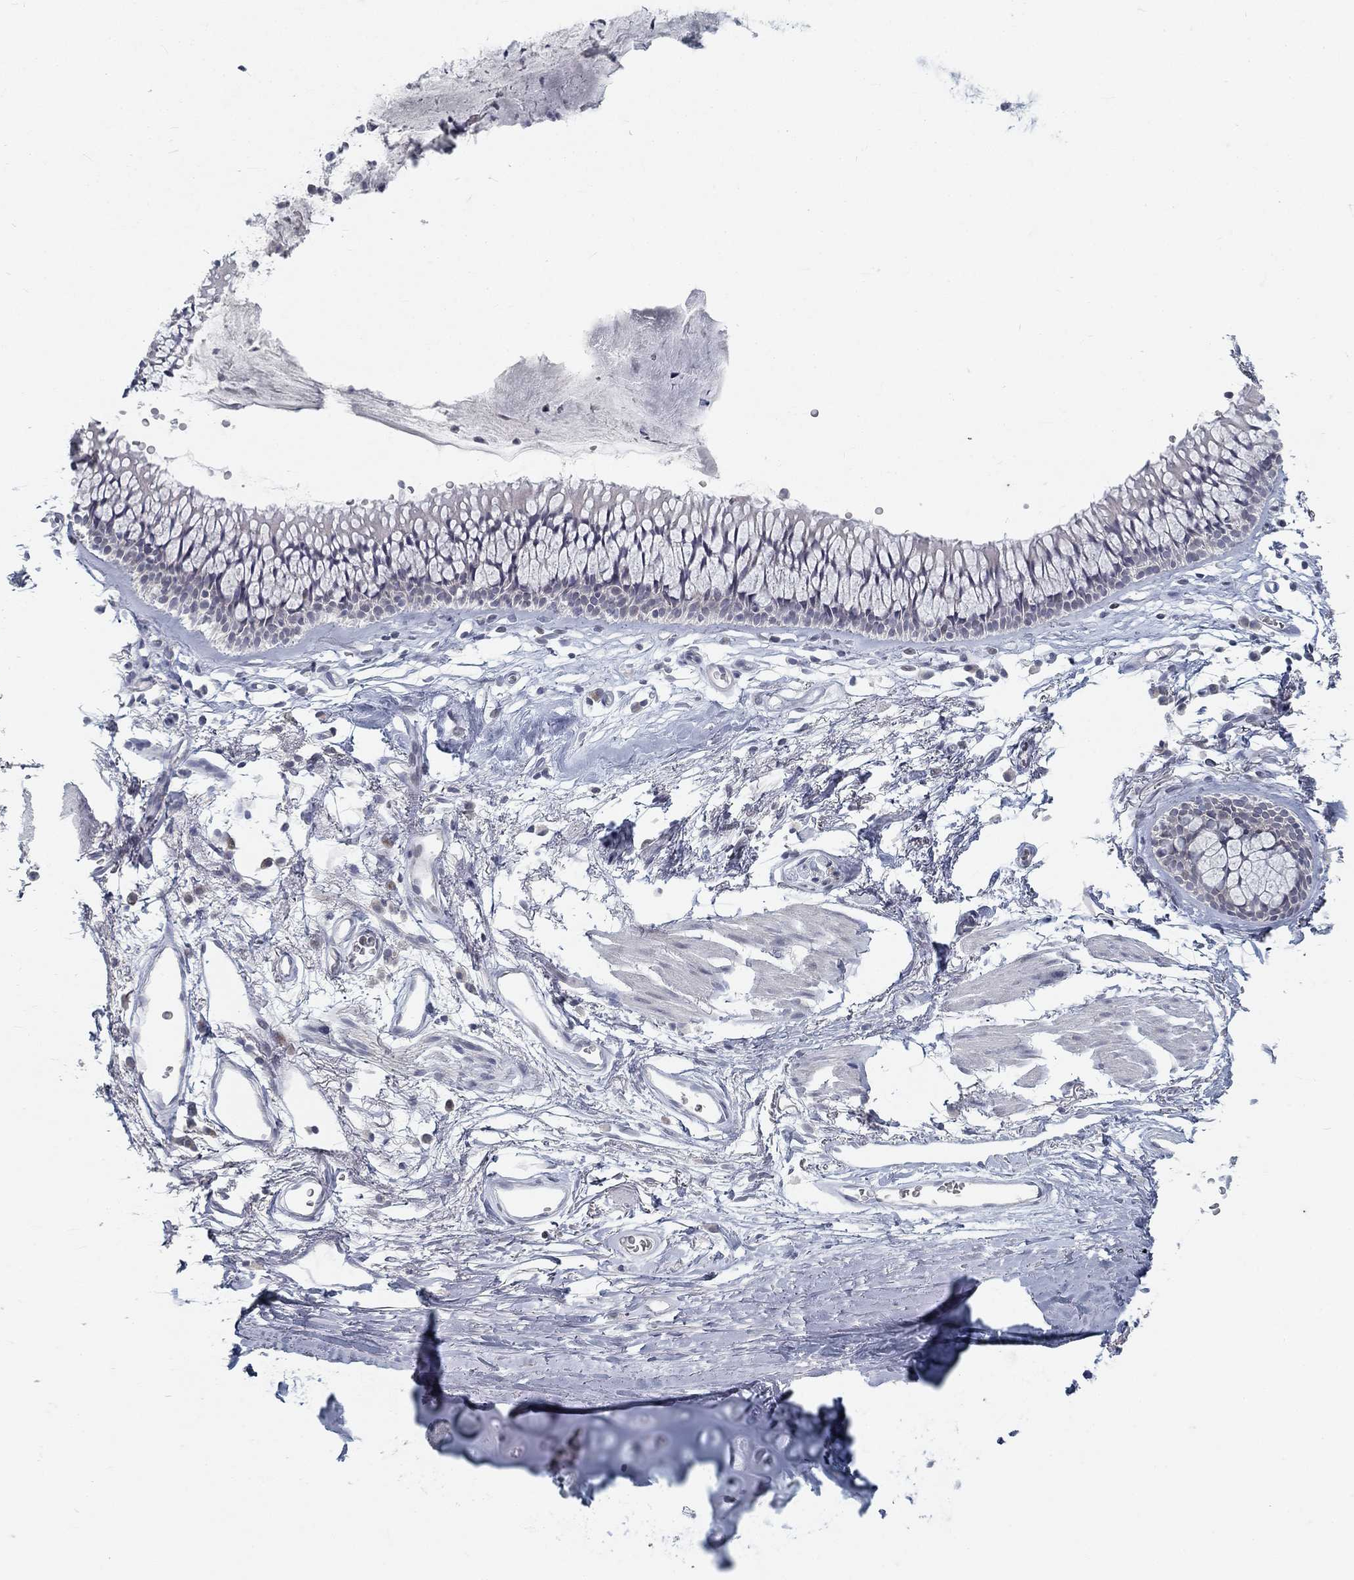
{"staining": {"intensity": "negative", "quantity": "none", "location": "none"}, "tissue": "soft tissue", "cell_type": "Fibroblasts", "image_type": "normal", "snomed": [{"axis": "morphology", "description": "Normal tissue, NOS"}, {"axis": "topography", "description": "Cartilage tissue"}, {"axis": "topography", "description": "Bronchus"}], "caption": "An immunohistochemistry (IHC) micrograph of benign soft tissue is shown. There is no staining in fibroblasts of soft tissue.", "gene": "ATP1A3", "patient": {"sex": "female", "age": 79}}